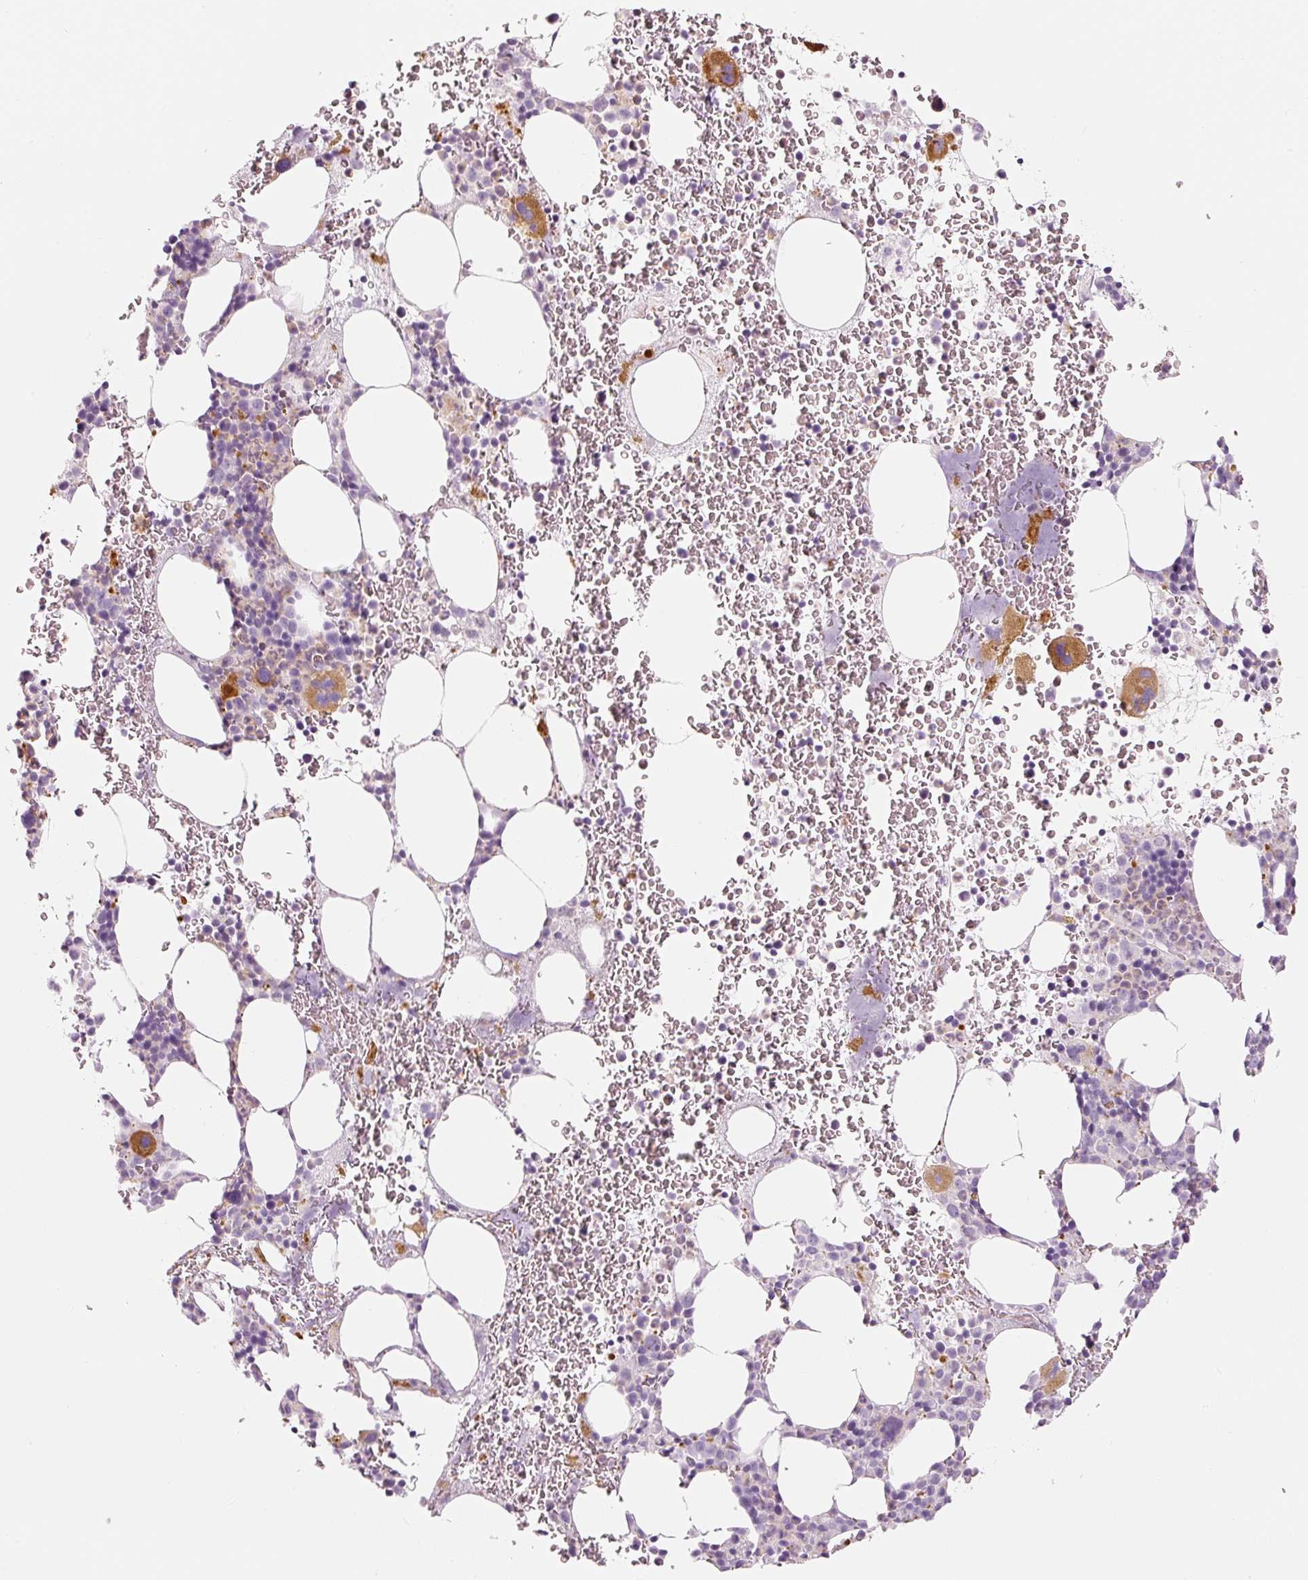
{"staining": {"intensity": "moderate", "quantity": "25%-75%", "location": "cytoplasmic/membranous"}, "tissue": "bone marrow", "cell_type": "Hematopoietic cells", "image_type": "normal", "snomed": [{"axis": "morphology", "description": "Normal tissue, NOS"}, {"axis": "topography", "description": "Bone marrow"}], "caption": "Human bone marrow stained for a protein (brown) demonstrates moderate cytoplasmic/membranous positive expression in about 25%-75% of hematopoietic cells.", "gene": "LECT2", "patient": {"sex": "male", "age": 62}}